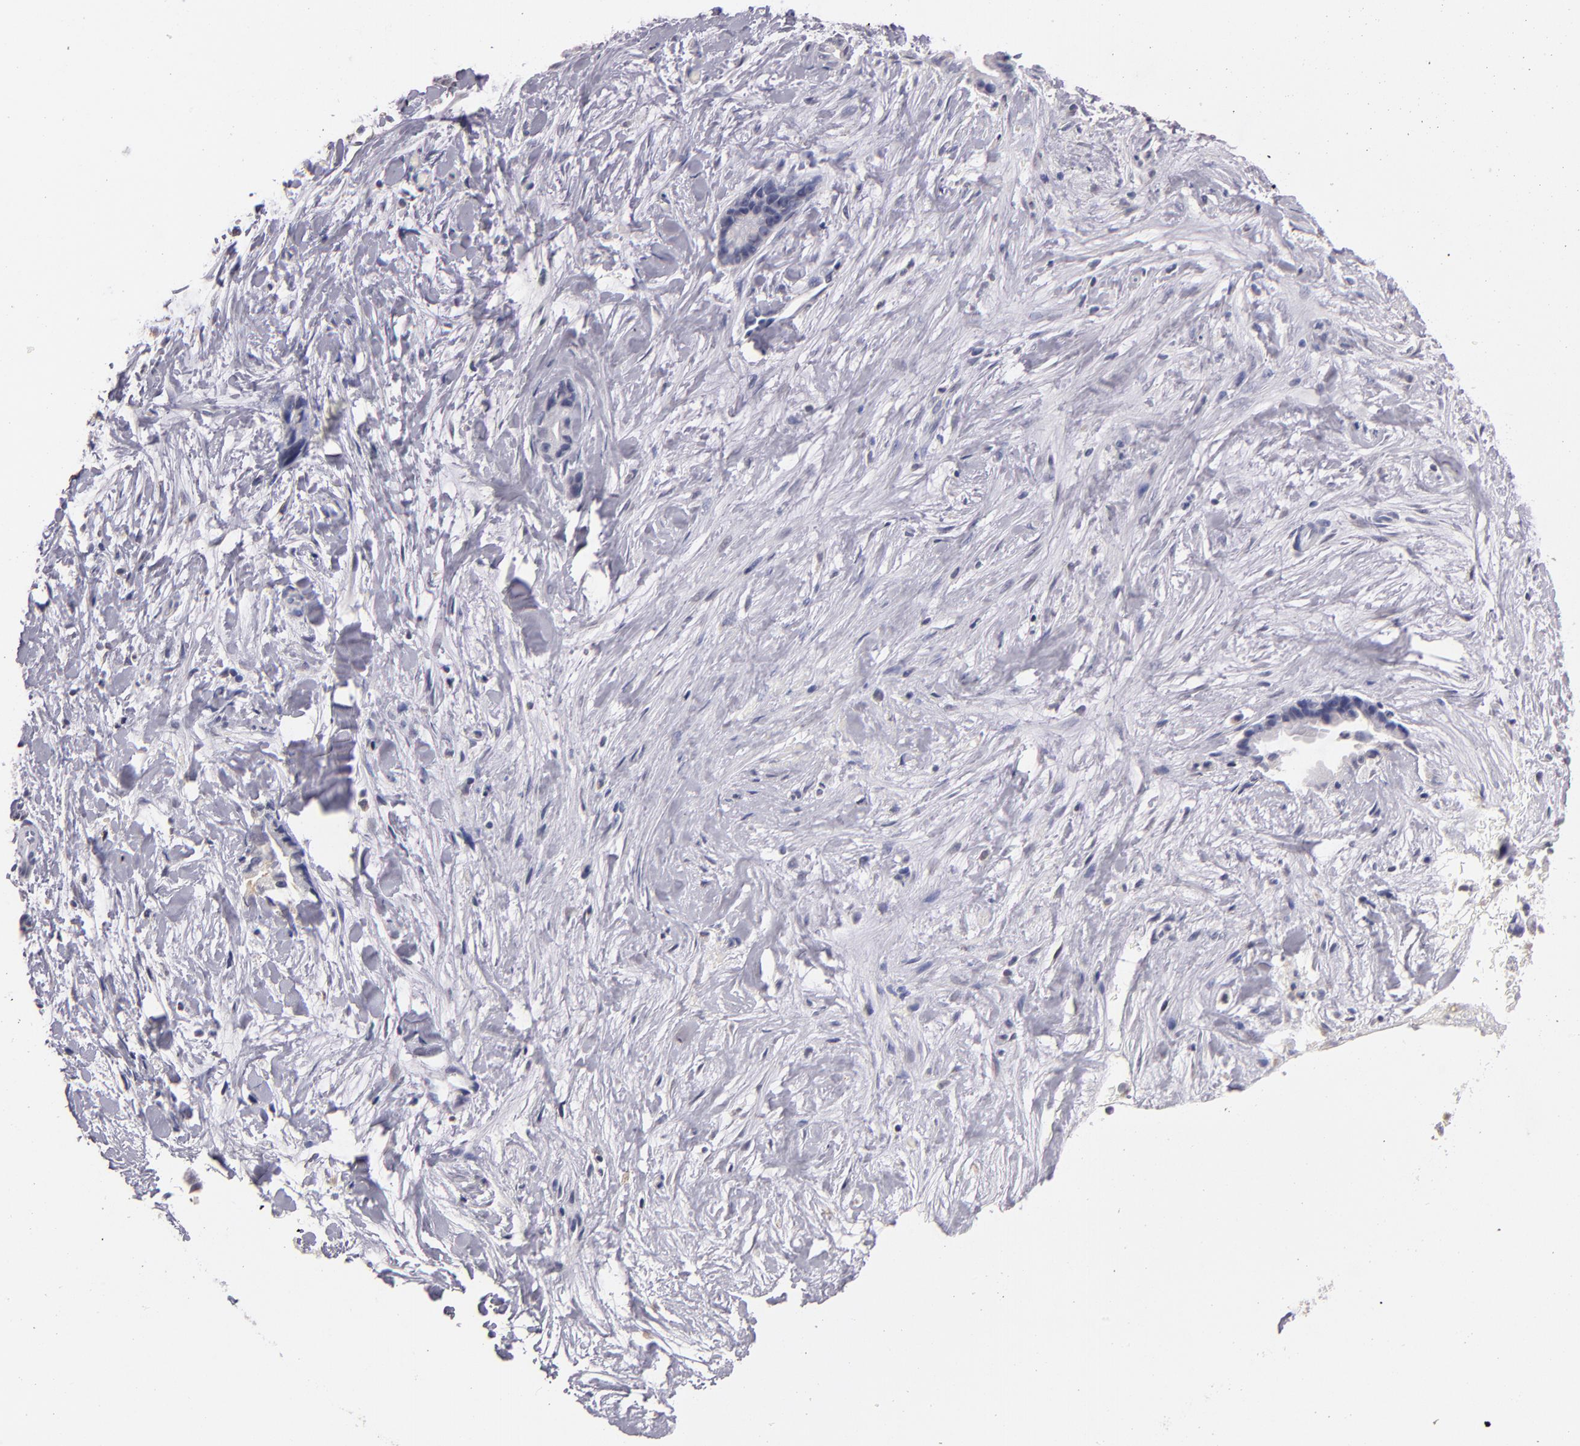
{"staining": {"intensity": "negative", "quantity": "none", "location": "none"}, "tissue": "liver cancer", "cell_type": "Tumor cells", "image_type": "cancer", "snomed": [{"axis": "morphology", "description": "Cholangiocarcinoma"}, {"axis": "topography", "description": "Liver"}], "caption": "Protein analysis of liver cancer displays no significant expression in tumor cells. The staining is performed using DAB (3,3'-diaminobenzidine) brown chromogen with nuclei counter-stained in using hematoxylin.", "gene": "SOX10", "patient": {"sex": "female", "age": 55}}